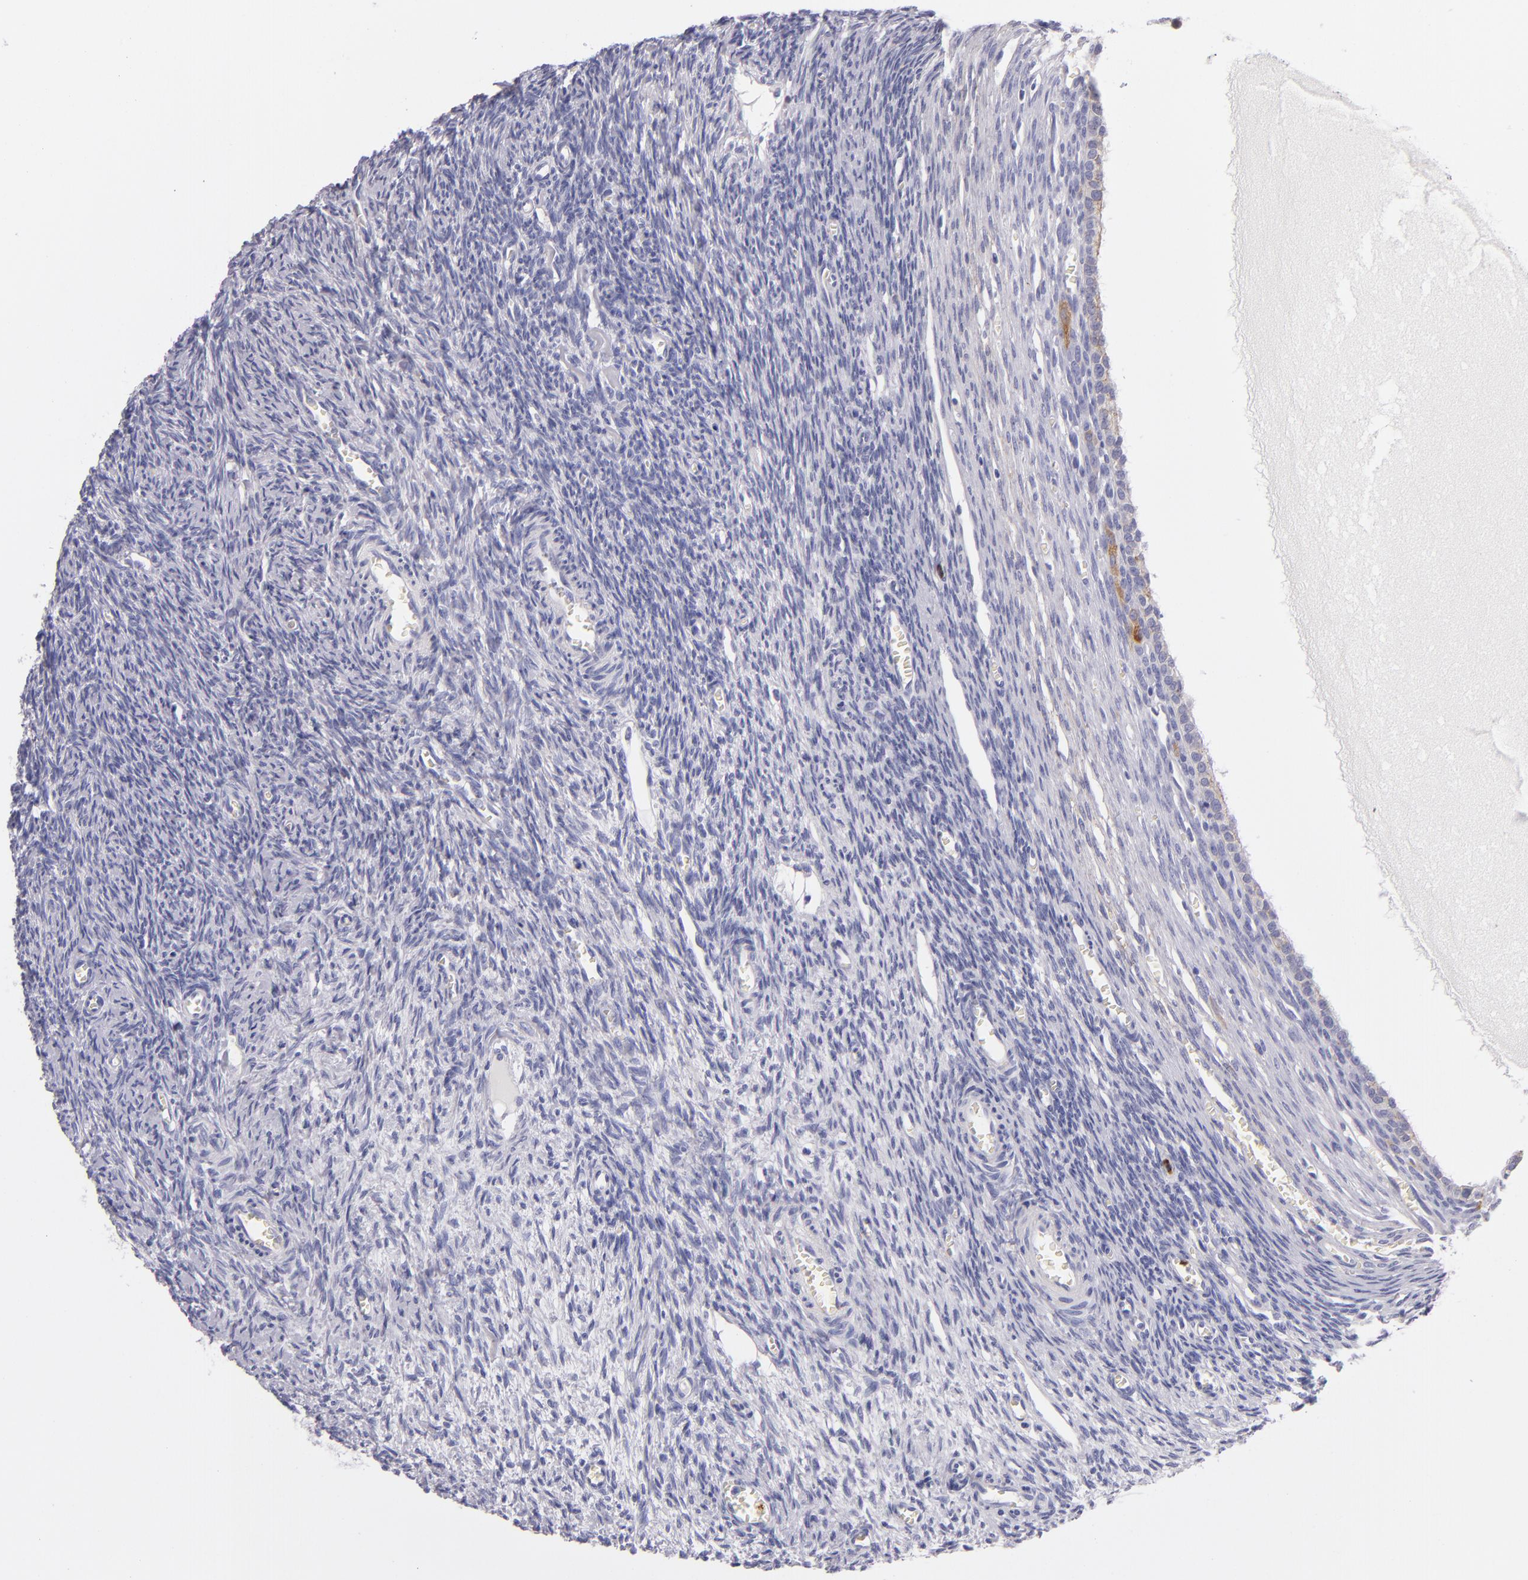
{"staining": {"intensity": "negative", "quantity": "none", "location": "none"}, "tissue": "ovary", "cell_type": "Follicle cells", "image_type": "normal", "snomed": [{"axis": "morphology", "description": "Normal tissue, NOS"}, {"axis": "topography", "description": "Ovary"}], "caption": "A high-resolution histopathology image shows immunohistochemistry staining of benign ovary, which reveals no significant staining in follicle cells.", "gene": "CDH3", "patient": {"sex": "female", "age": 27}}